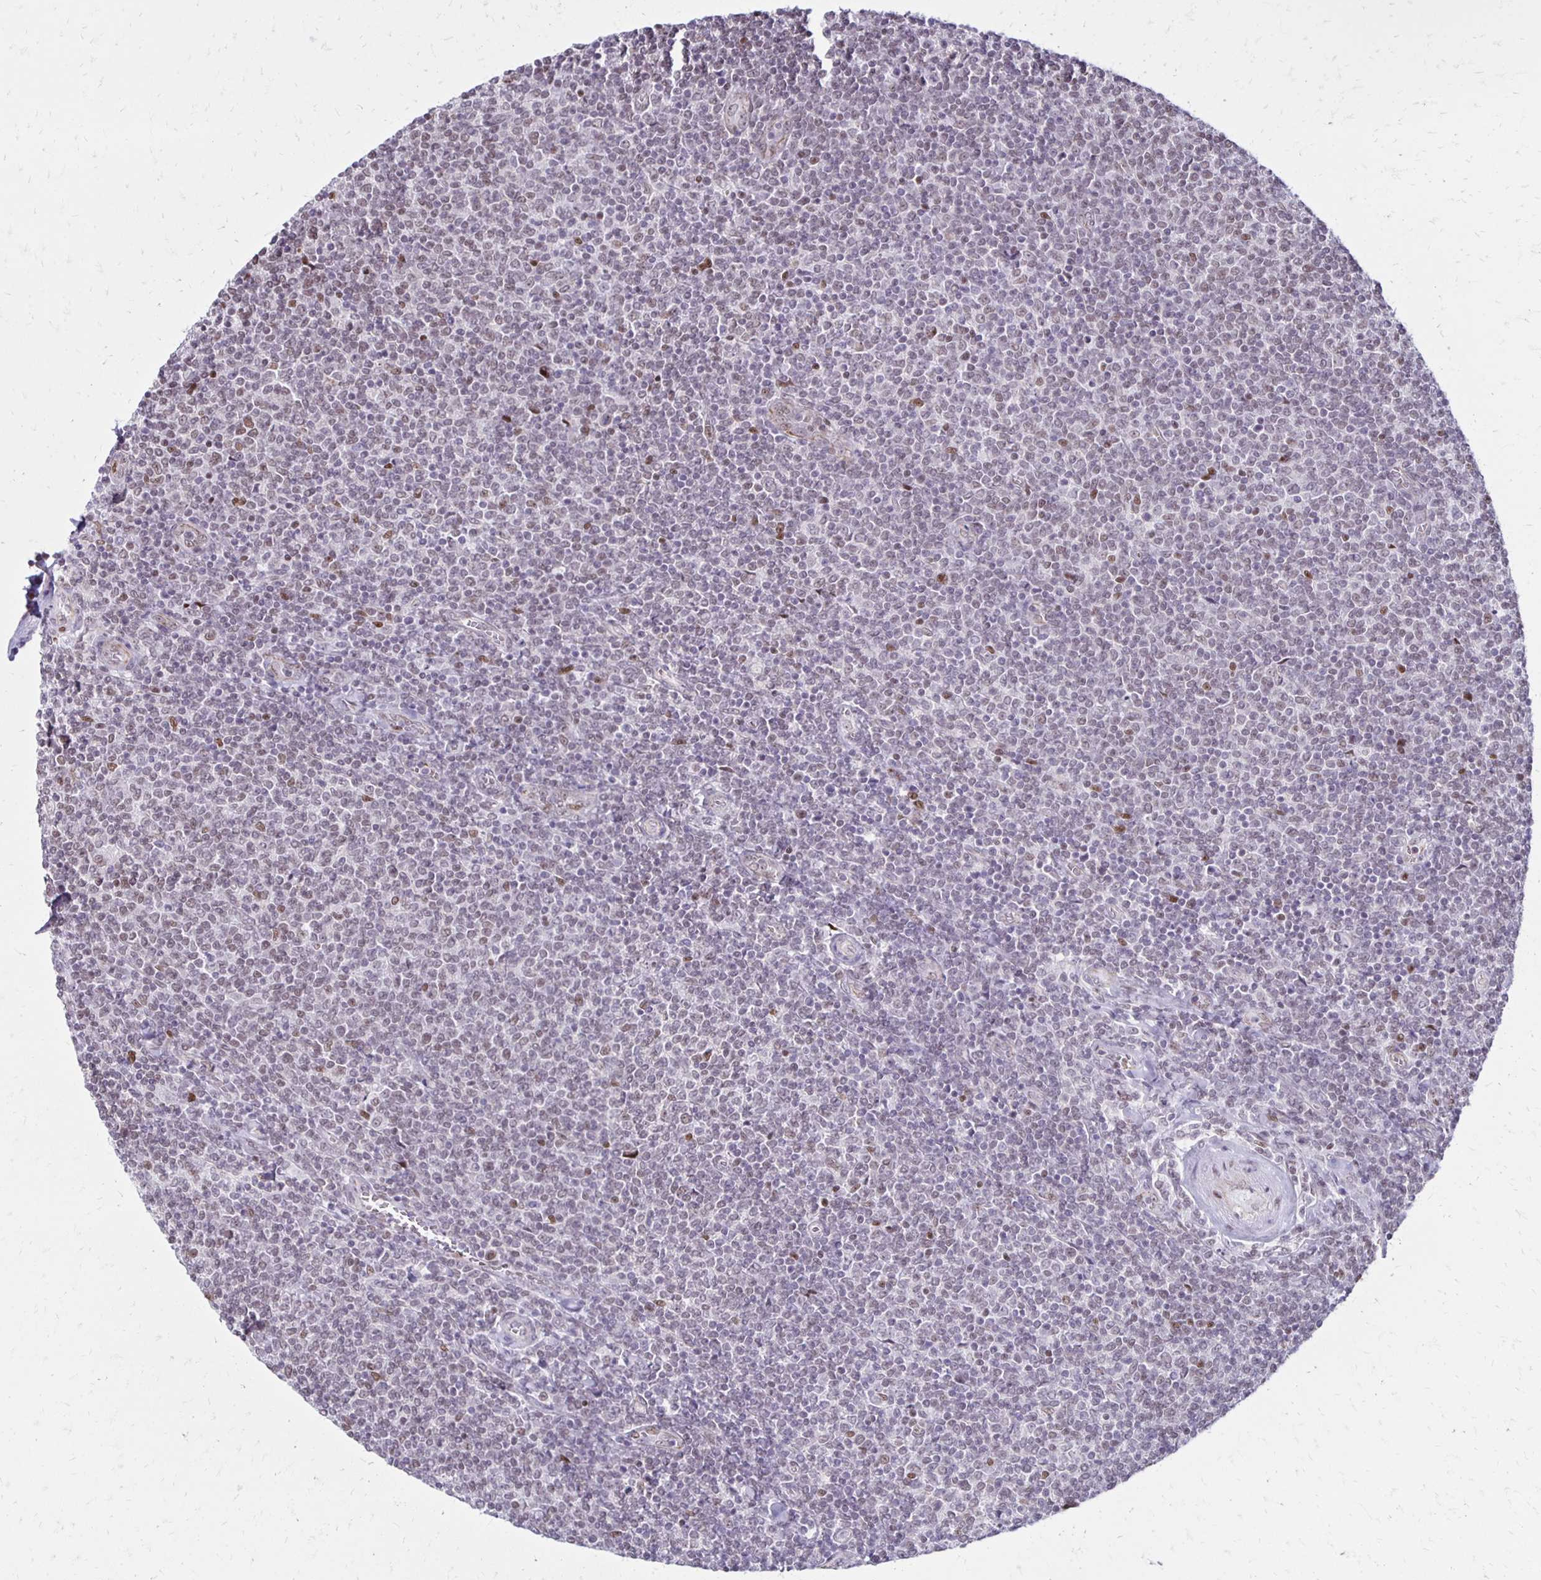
{"staining": {"intensity": "weak", "quantity": "<25%", "location": "nuclear"}, "tissue": "lymphoma", "cell_type": "Tumor cells", "image_type": "cancer", "snomed": [{"axis": "morphology", "description": "Malignant lymphoma, non-Hodgkin's type, Low grade"}, {"axis": "topography", "description": "Lymph node"}], "caption": "A photomicrograph of human lymphoma is negative for staining in tumor cells. Brightfield microscopy of immunohistochemistry stained with DAB (brown) and hematoxylin (blue), captured at high magnification.", "gene": "DDB2", "patient": {"sex": "male", "age": 52}}